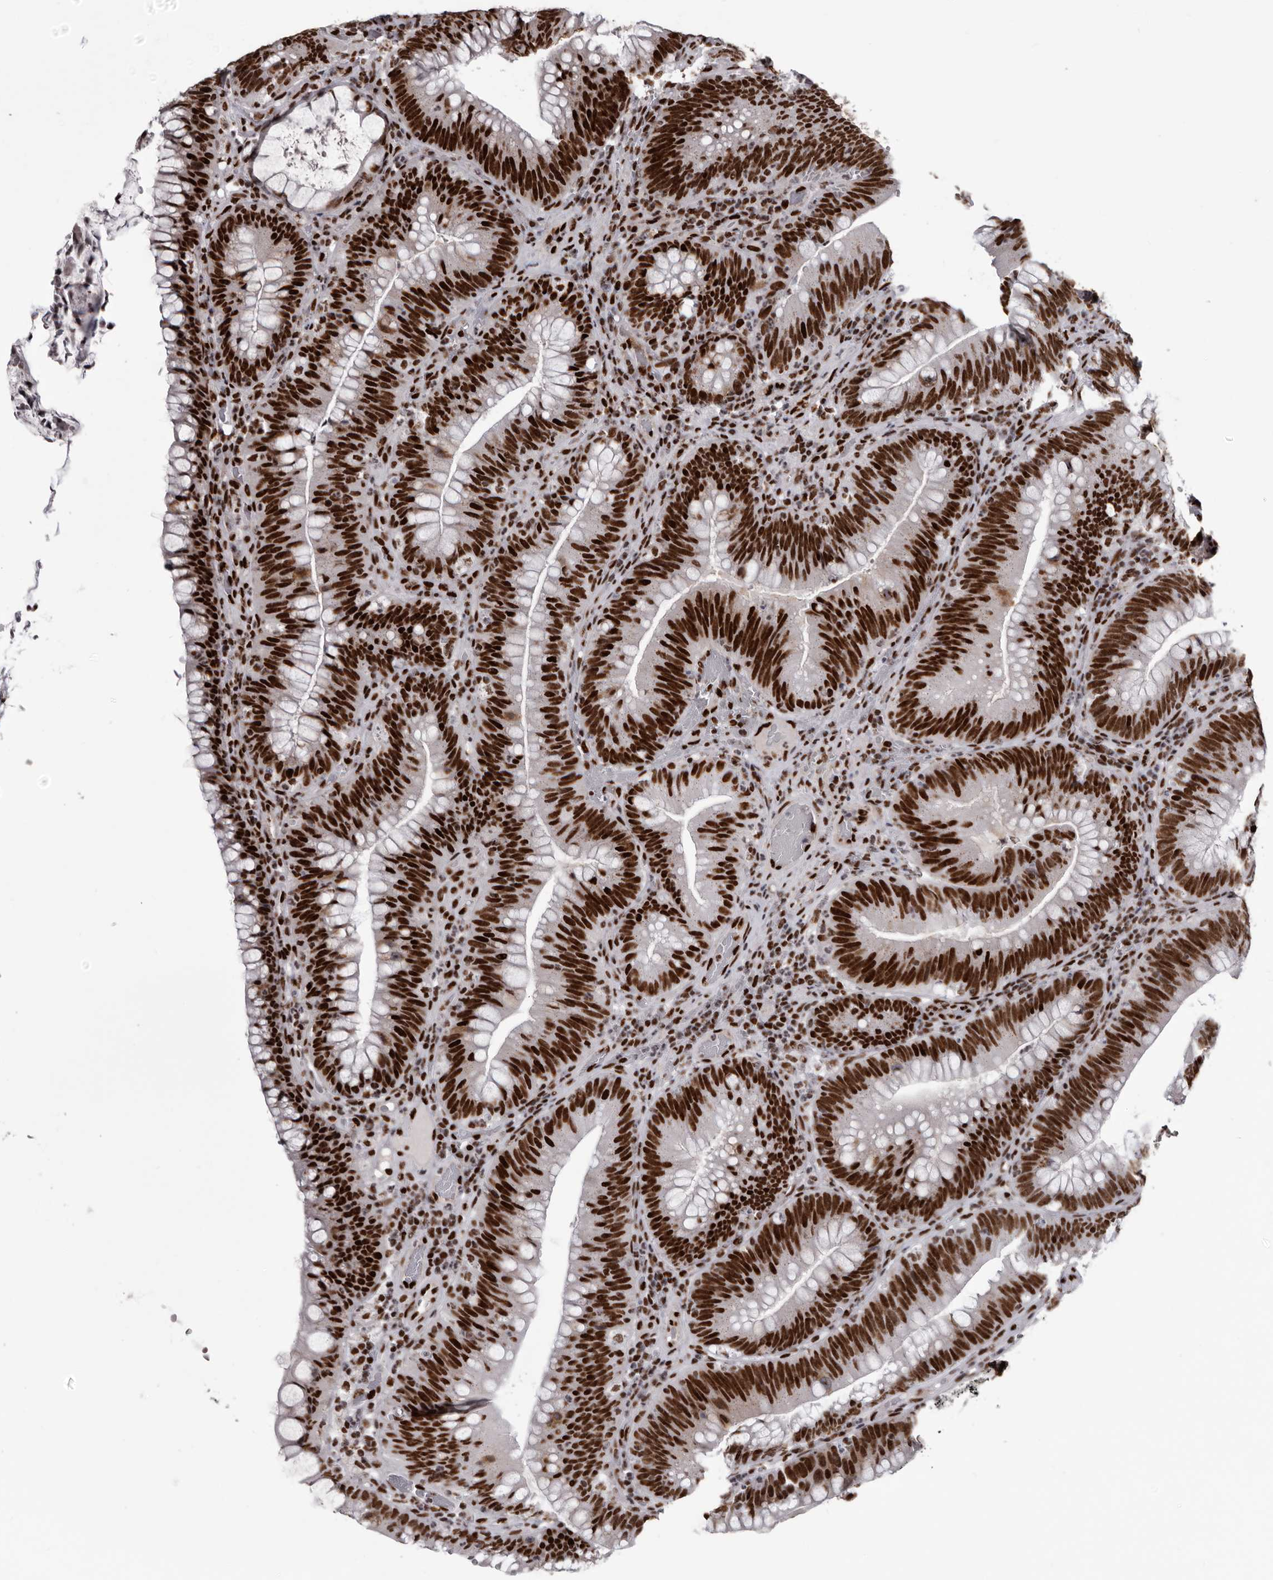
{"staining": {"intensity": "strong", "quantity": ">75%", "location": "nuclear"}, "tissue": "colorectal cancer", "cell_type": "Tumor cells", "image_type": "cancer", "snomed": [{"axis": "morphology", "description": "Normal tissue, NOS"}, {"axis": "topography", "description": "Colon"}], "caption": "Immunohistochemical staining of human colorectal cancer demonstrates high levels of strong nuclear staining in approximately >75% of tumor cells.", "gene": "NUMA1", "patient": {"sex": "female", "age": 82}}